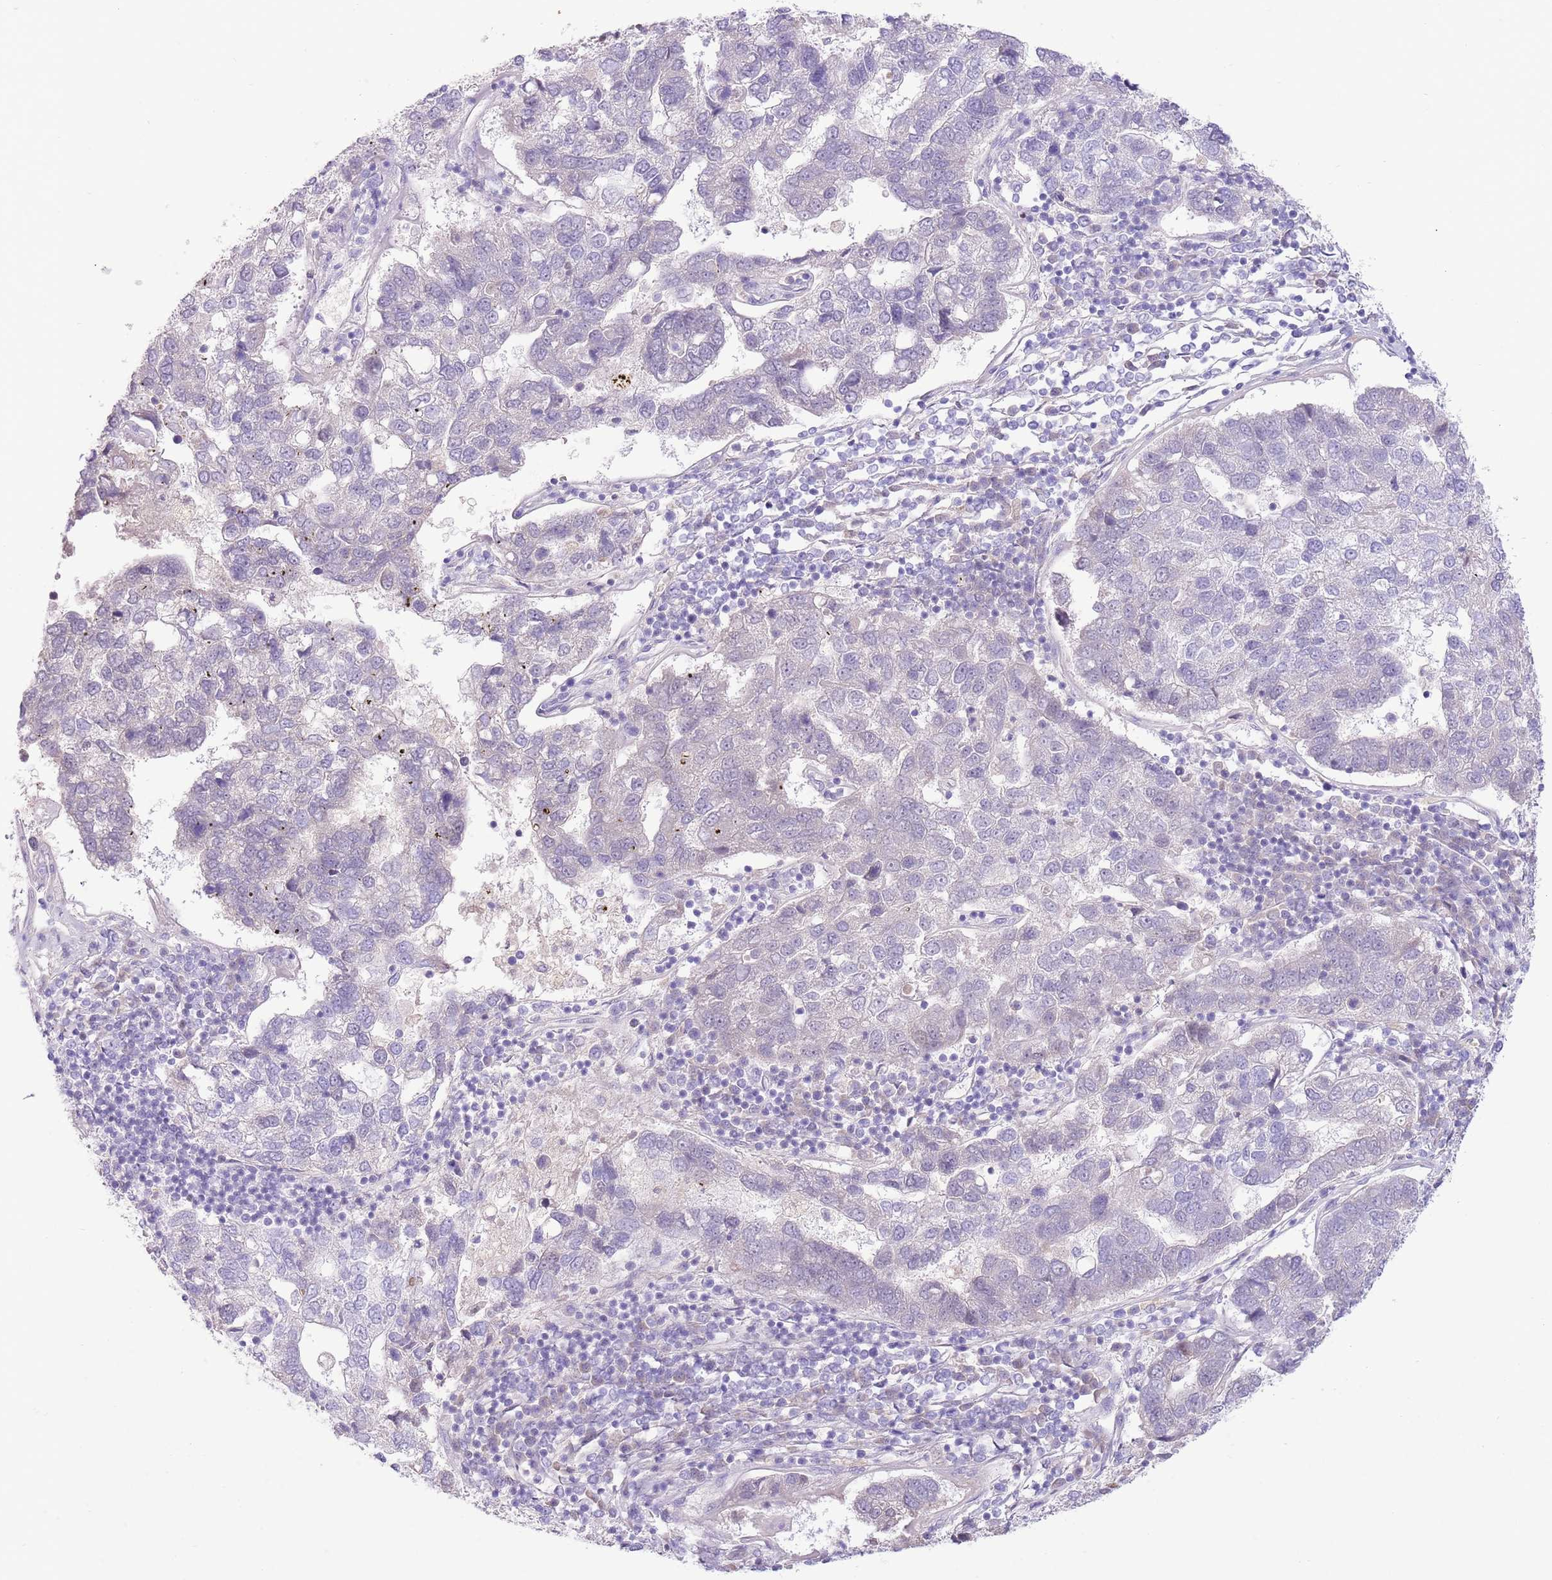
{"staining": {"intensity": "negative", "quantity": "none", "location": "none"}, "tissue": "pancreatic cancer", "cell_type": "Tumor cells", "image_type": "cancer", "snomed": [{"axis": "morphology", "description": "Adenocarcinoma, NOS"}, {"axis": "topography", "description": "Pancreas"}], "caption": "A high-resolution photomicrograph shows immunohistochemistry (IHC) staining of pancreatic adenocarcinoma, which demonstrates no significant expression in tumor cells.", "gene": "TOX2", "patient": {"sex": "female", "age": 61}}